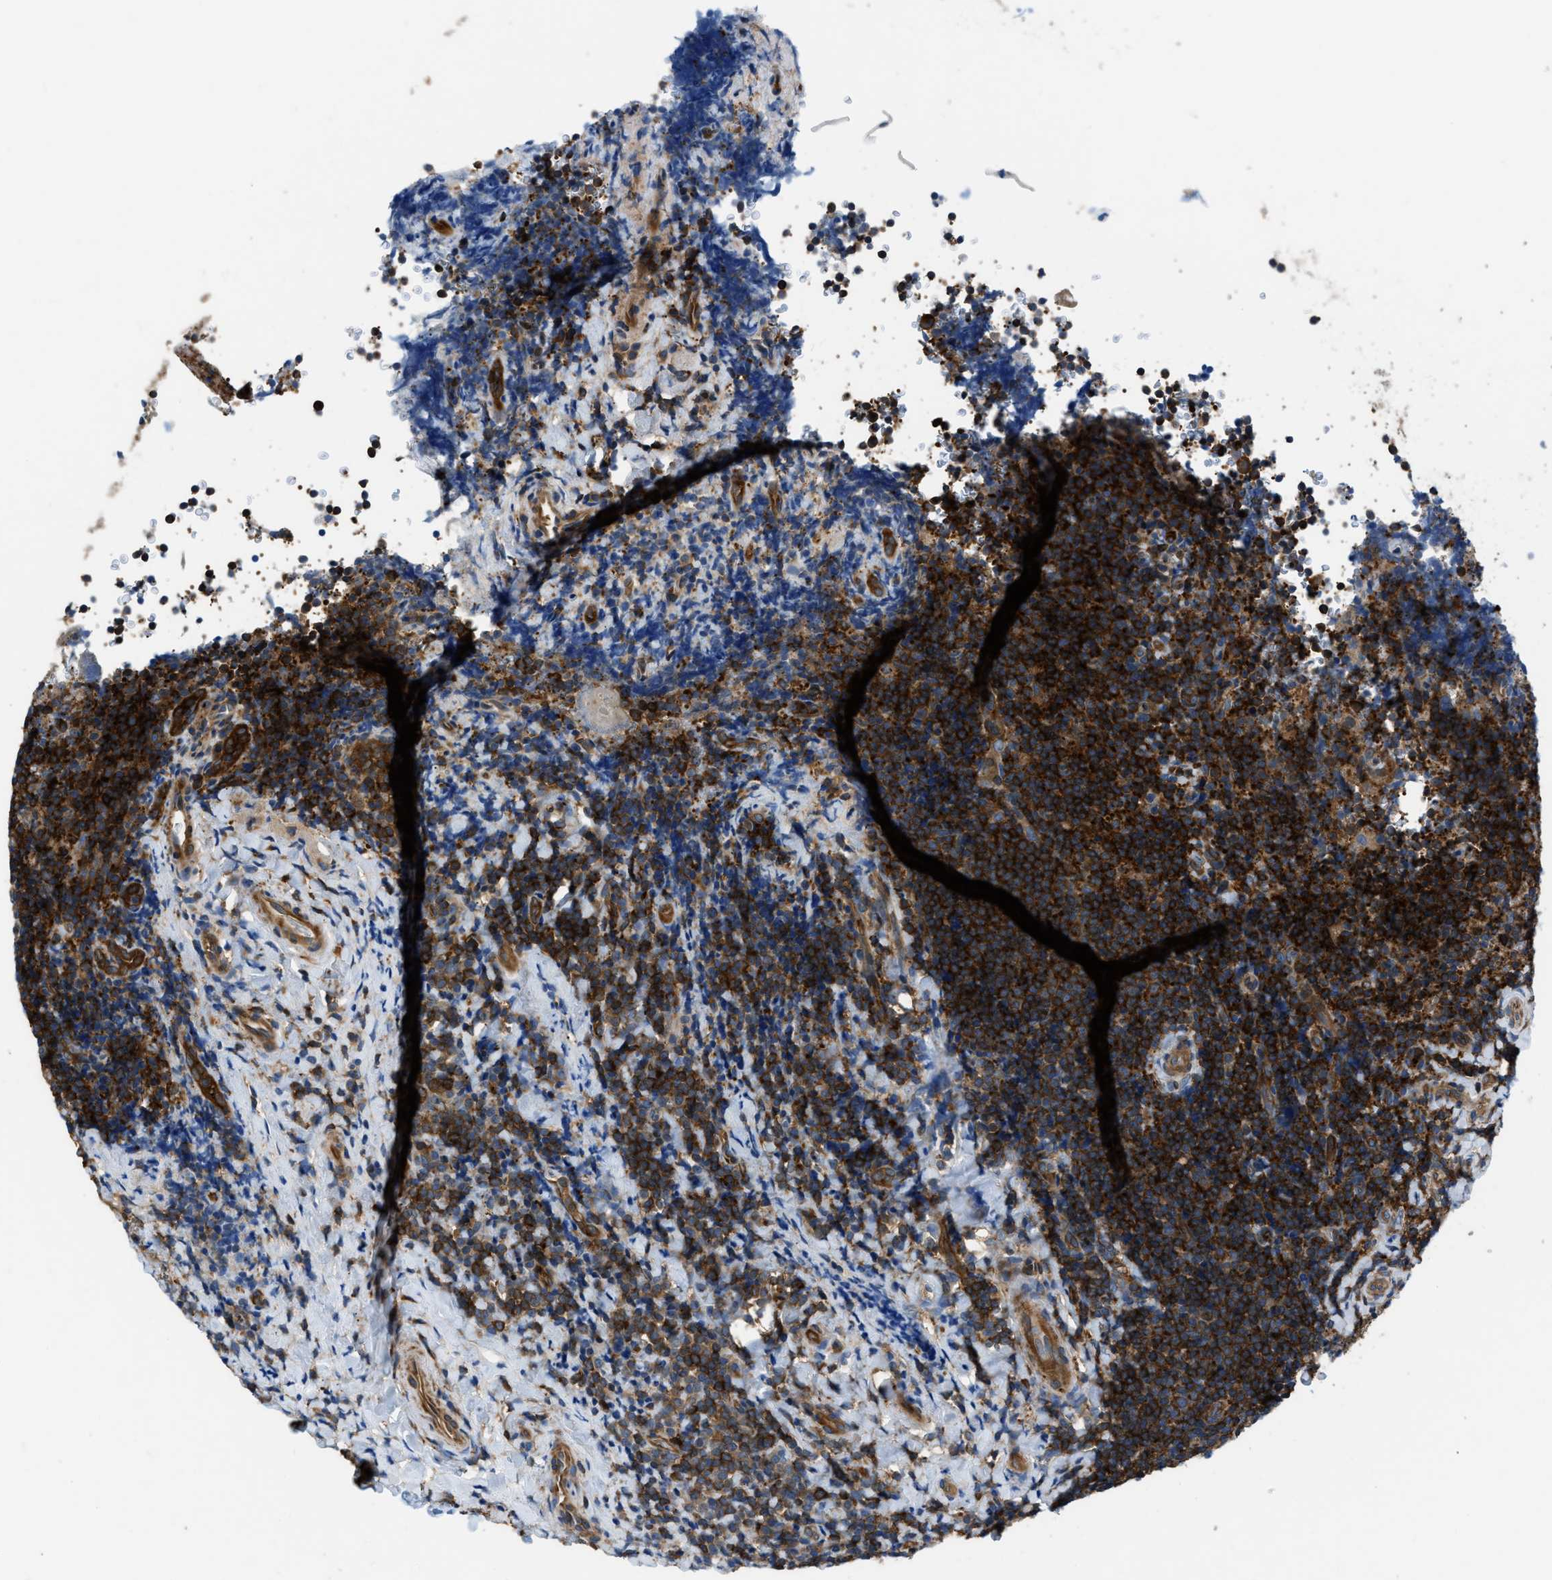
{"staining": {"intensity": "strong", "quantity": ">75%", "location": "cytoplasmic/membranous"}, "tissue": "tonsil", "cell_type": "Germinal center cells", "image_type": "normal", "snomed": [{"axis": "morphology", "description": "Normal tissue, NOS"}, {"axis": "topography", "description": "Tonsil"}], "caption": "This image reveals normal tonsil stained with IHC to label a protein in brown. The cytoplasmic/membranous of germinal center cells show strong positivity for the protein. Nuclei are counter-stained blue.", "gene": "PFKP", "patient": {"sex": "male", "age": 37}}